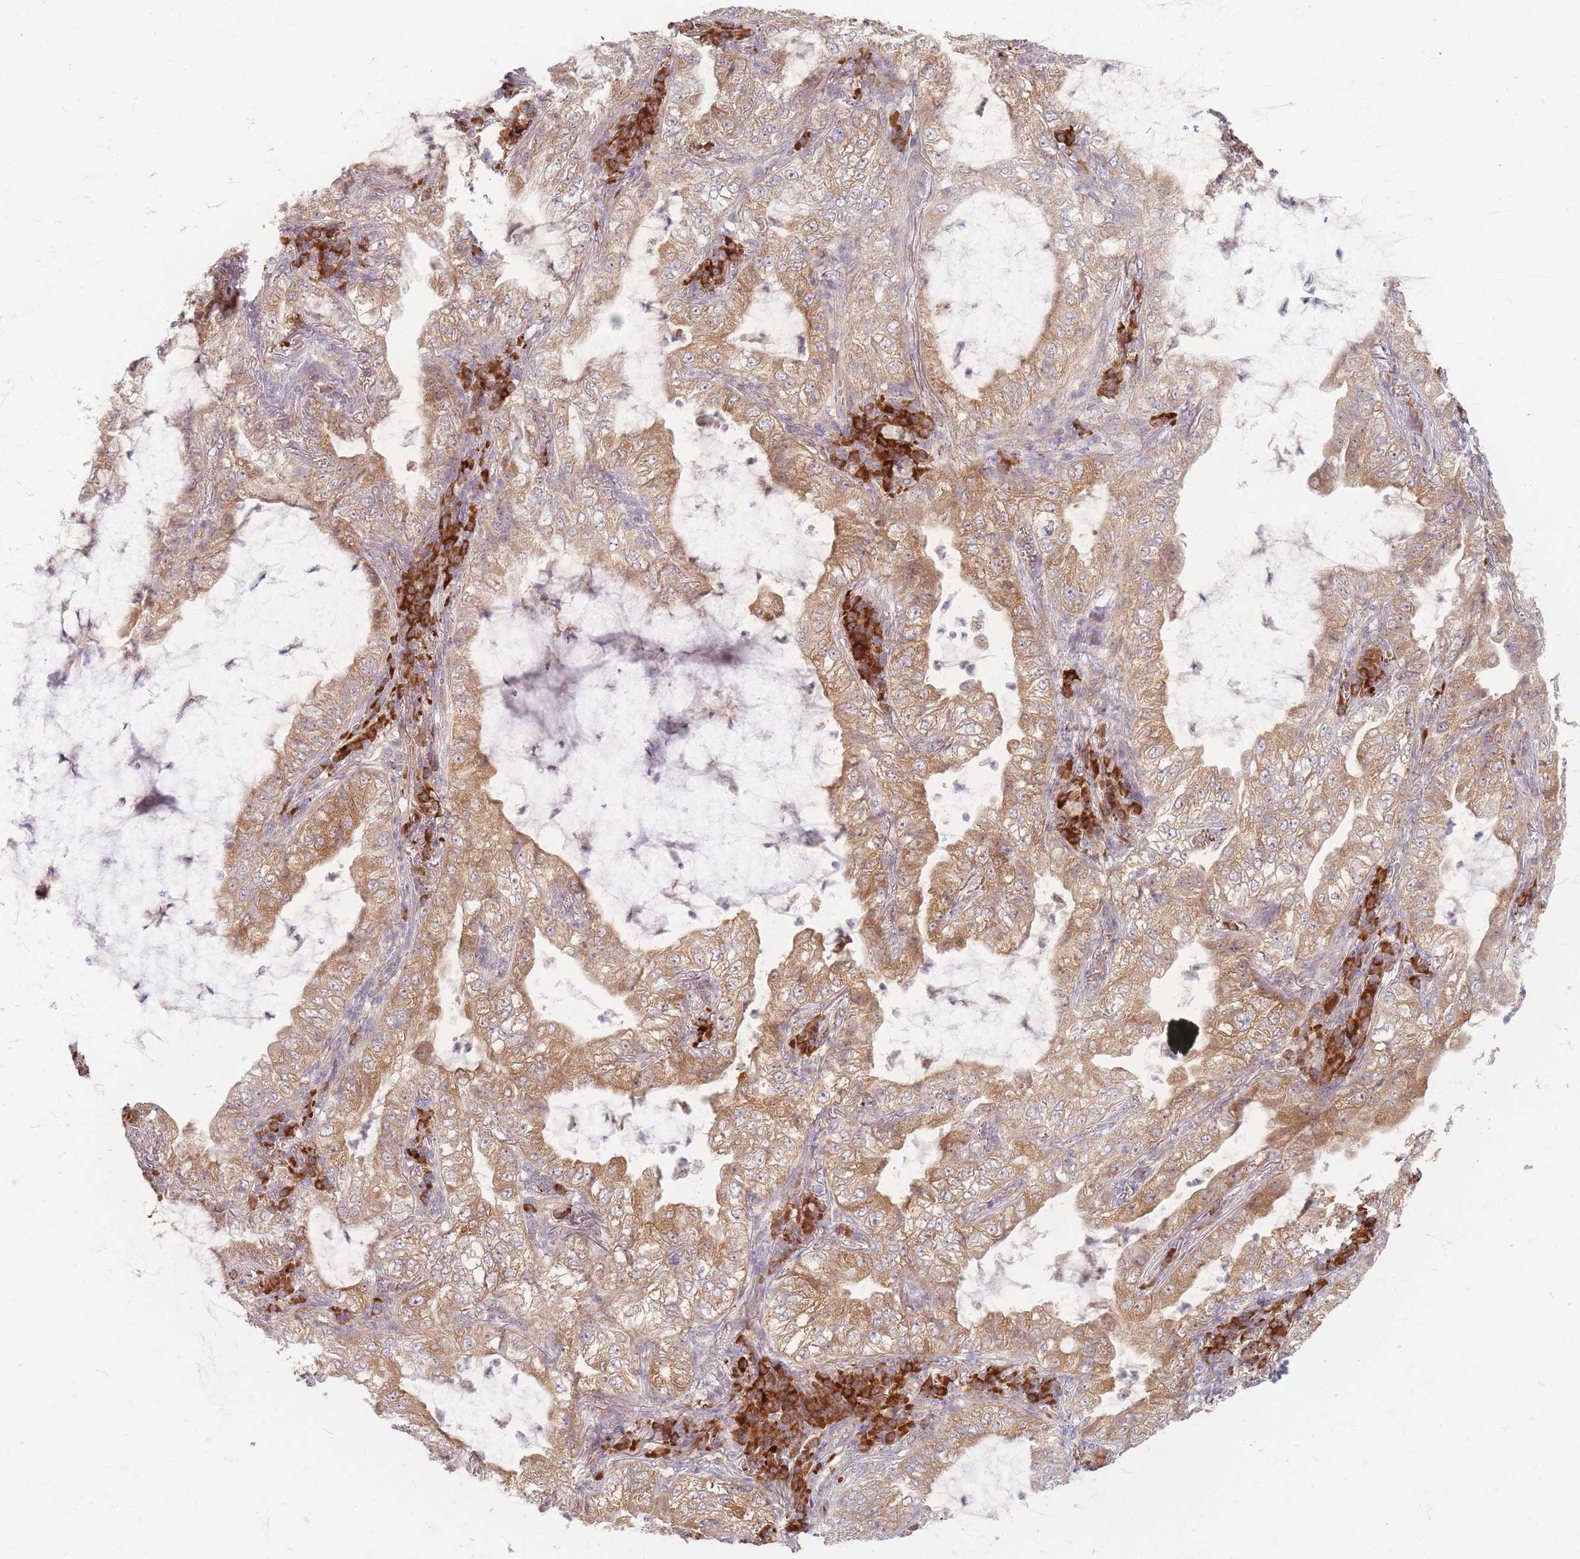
{"staining": {"intensity": "moderate", "quantity": ">75%", "location": "cytoplasmic/membranous"}, "tissue": "lung cancer", "cell_type": "Tumor cells", "image_type": "cancer", "snomed": [{"axis": "morphology", "description": "Adenocarcinoma, NOS"}, {"axis": "topography", "description": "Lung"}], "caption": "Immunohistochemistry of human lung cancer (adenocarcinoma) shows medium levels of moderate cytoplasmic/membranous positivity in about >75% of tumor cells.", "gene": "SMIM14", "patient": {"sex": "female", "age": 73}}